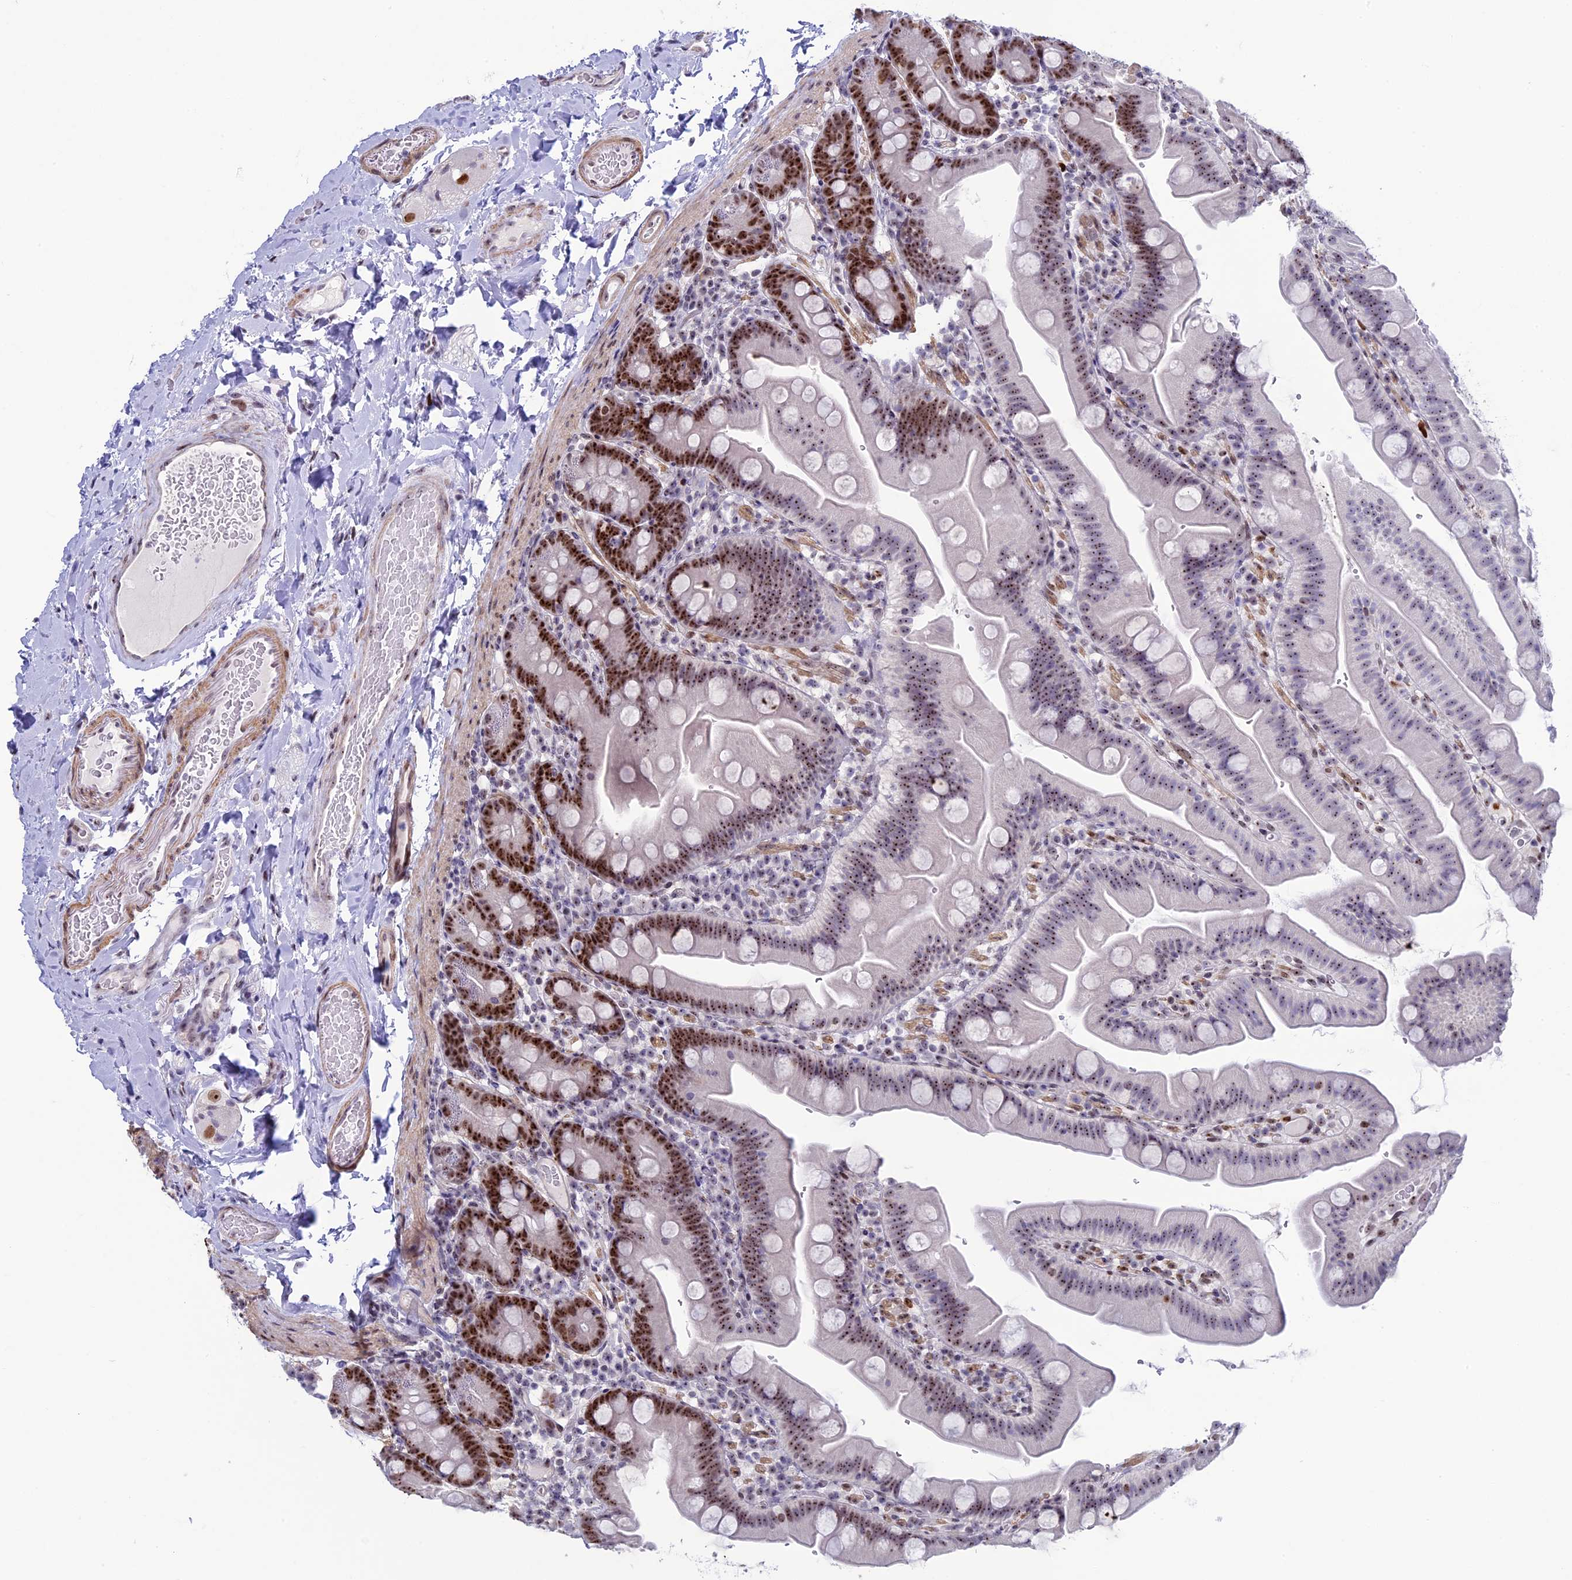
{"staining": {"intensity": "strong", "quantity": "25%-75%", "location": "nuclear"}, "tissue": "small intestine", "cell_type": "Glandular cells", "image_type": "normal", "snomed": [{"axis": "morphology", "description": "Normal tissue, NOS"}, {"axis": "topography", "description": "Small intestine"}], "caption": "Immunohistochemistry (DAB) staining of normal small intestine demonstrates strong nuclear protein expression in approximately 25%-75% of glandular cells. Nuclei are stained in blue.", "gene": "CCDC86", "patient": {"sex": "female", "age": 68}}